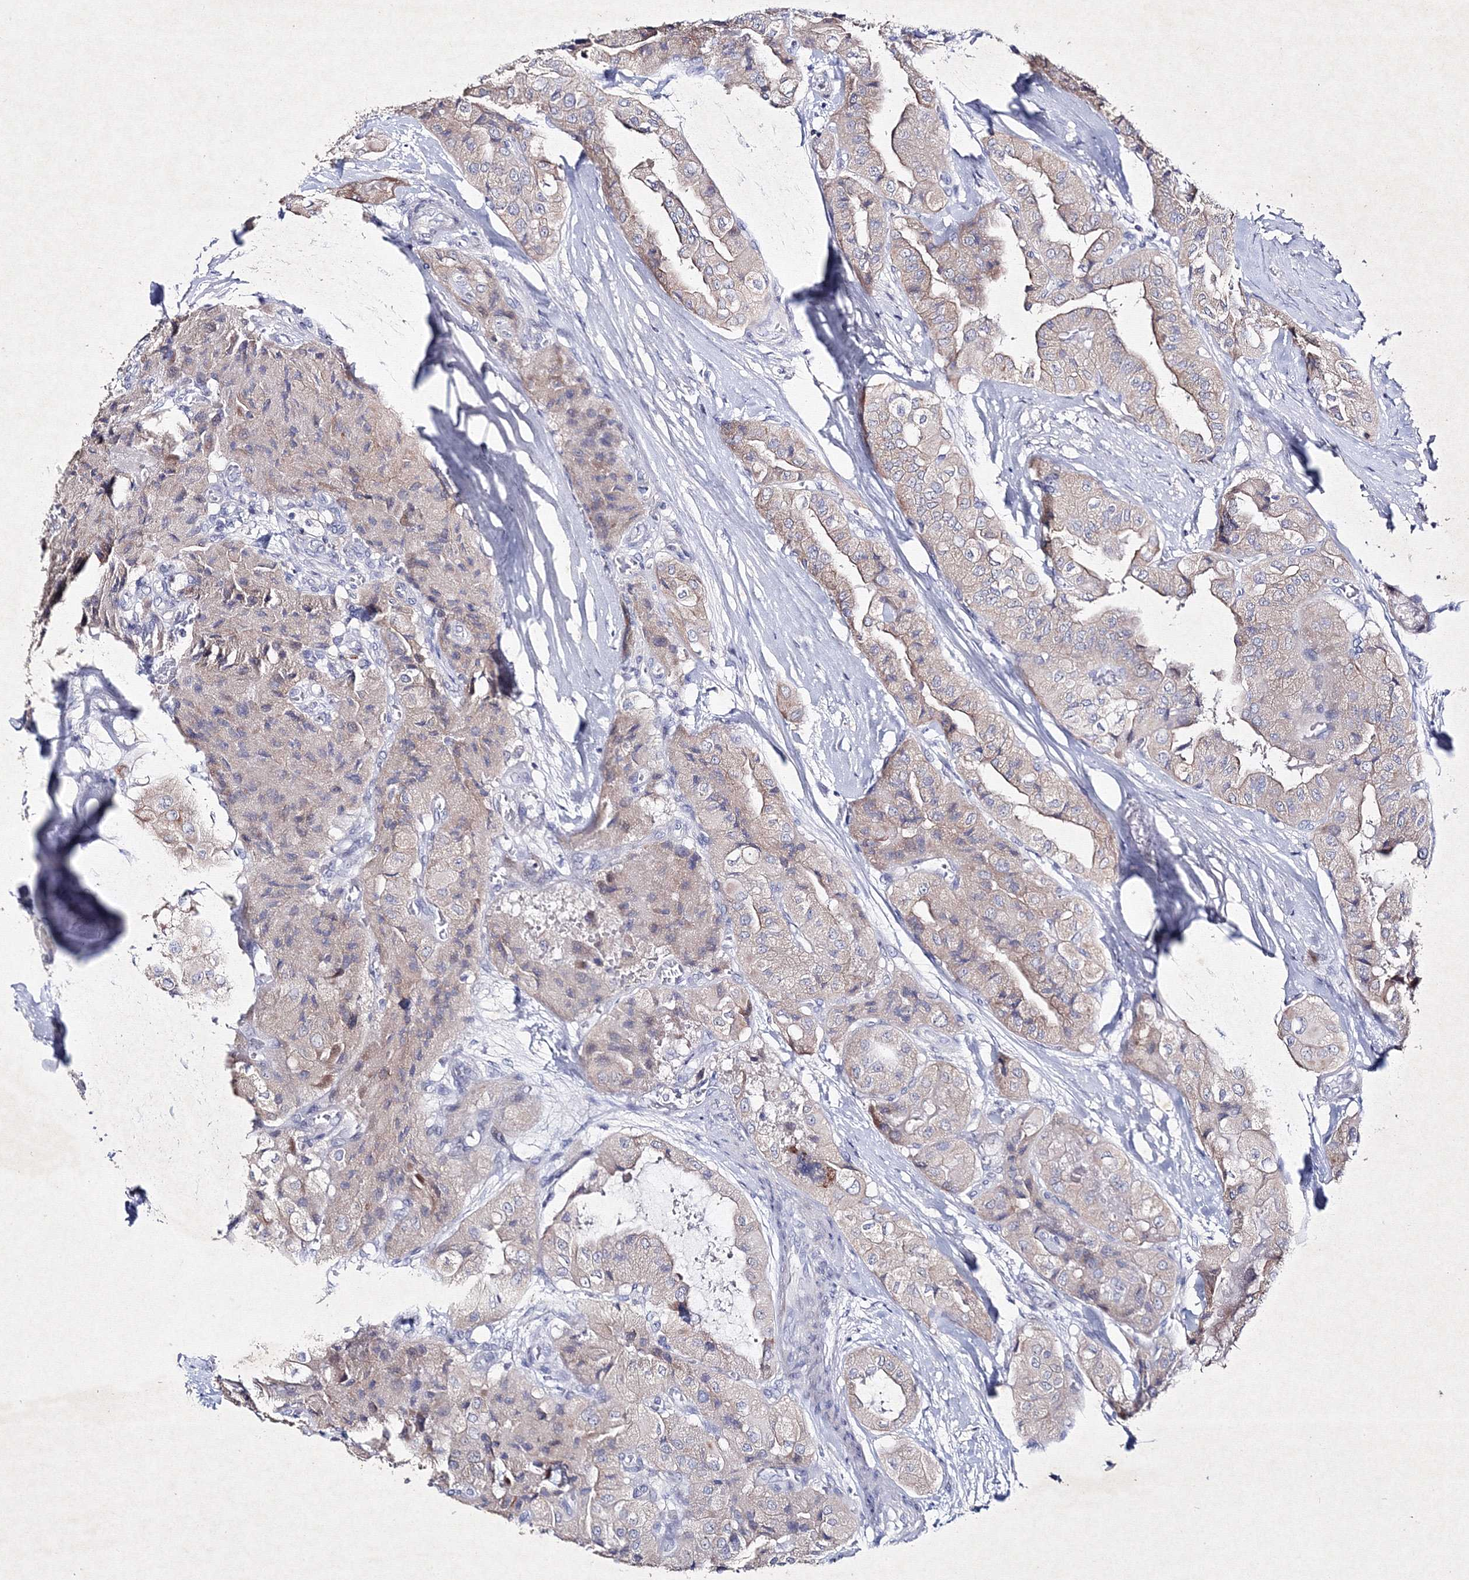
{"staining": {"intensity": "weak", "quantity": "<25%", "location": "cytoplasmic/membranous"}, "tissue": "thyroid cancer", "cell_type": "Tumor cells", "image_type": "cancer", "snomed": [{"axis": "morphology", "description": "Papillary adenocarcinoma, NOS"}, {"axis": "topography", "description": "Thyroid gland"}], "caption": "An IHC image of thyroid cancer is shown. There is no staining in tumor cells of thyroid cancer.", "gene": "SMIM29", "patient": {"sex": "female", "age": 59}}